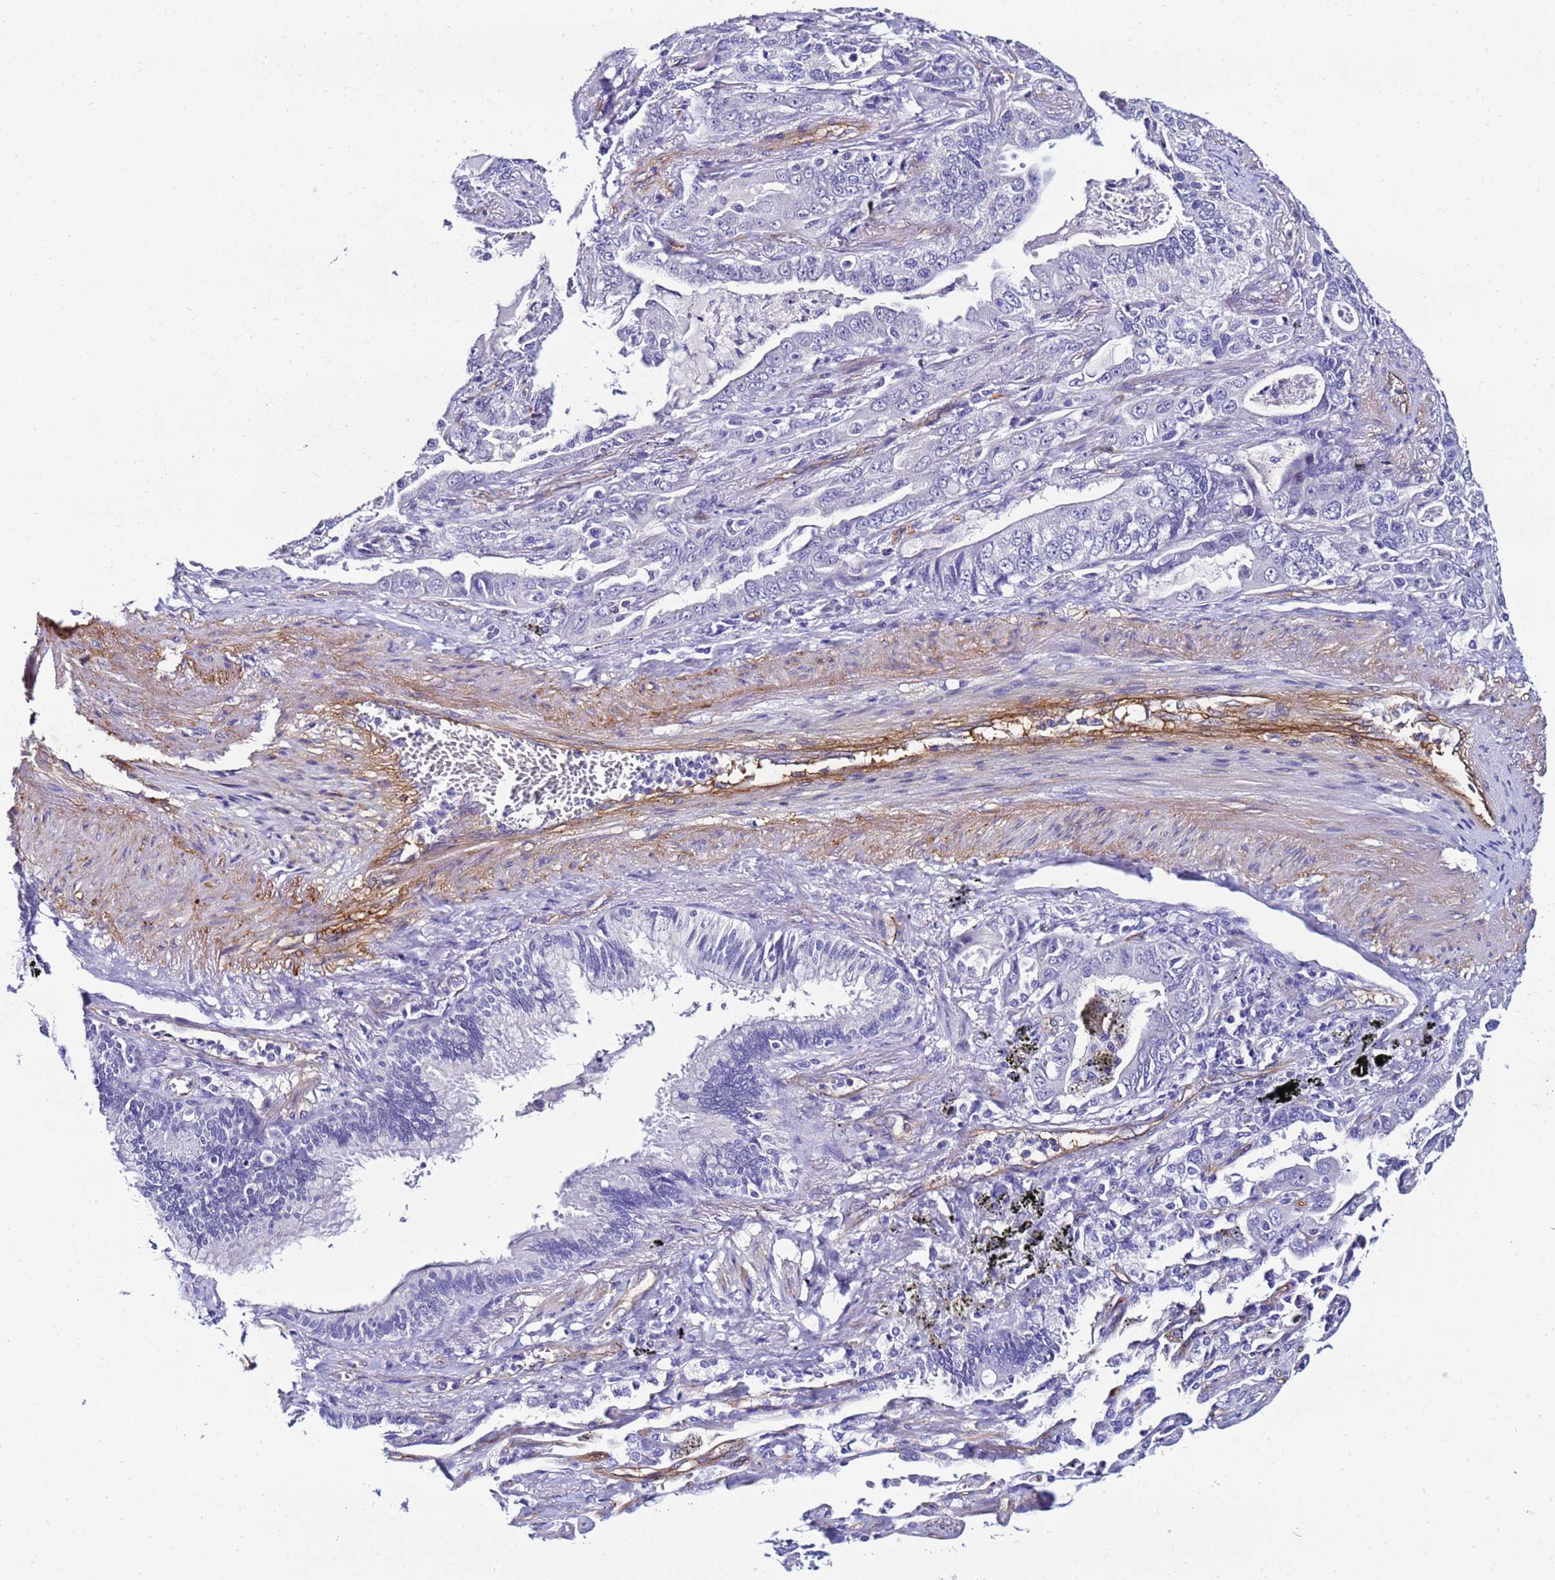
{"staining": {"intensity": "negative", "quantity": "none", "location": "none"}, "tissue": "lung cancer", "cell_type": "Tumor cells", "image_type": "cancer", "snomed": [{"axis": "morphology", "description": "Adenocarcinoma, NOS"}, {"axis": "topography", "description": "Lung"}], "caption": "The IHC histopathology image has no significant positivity in tumor cells of lung cancer (adenocarcinoma) tissue.", "gene": "DEFB104A", "patient": {"sex": "male", "age": 67}}